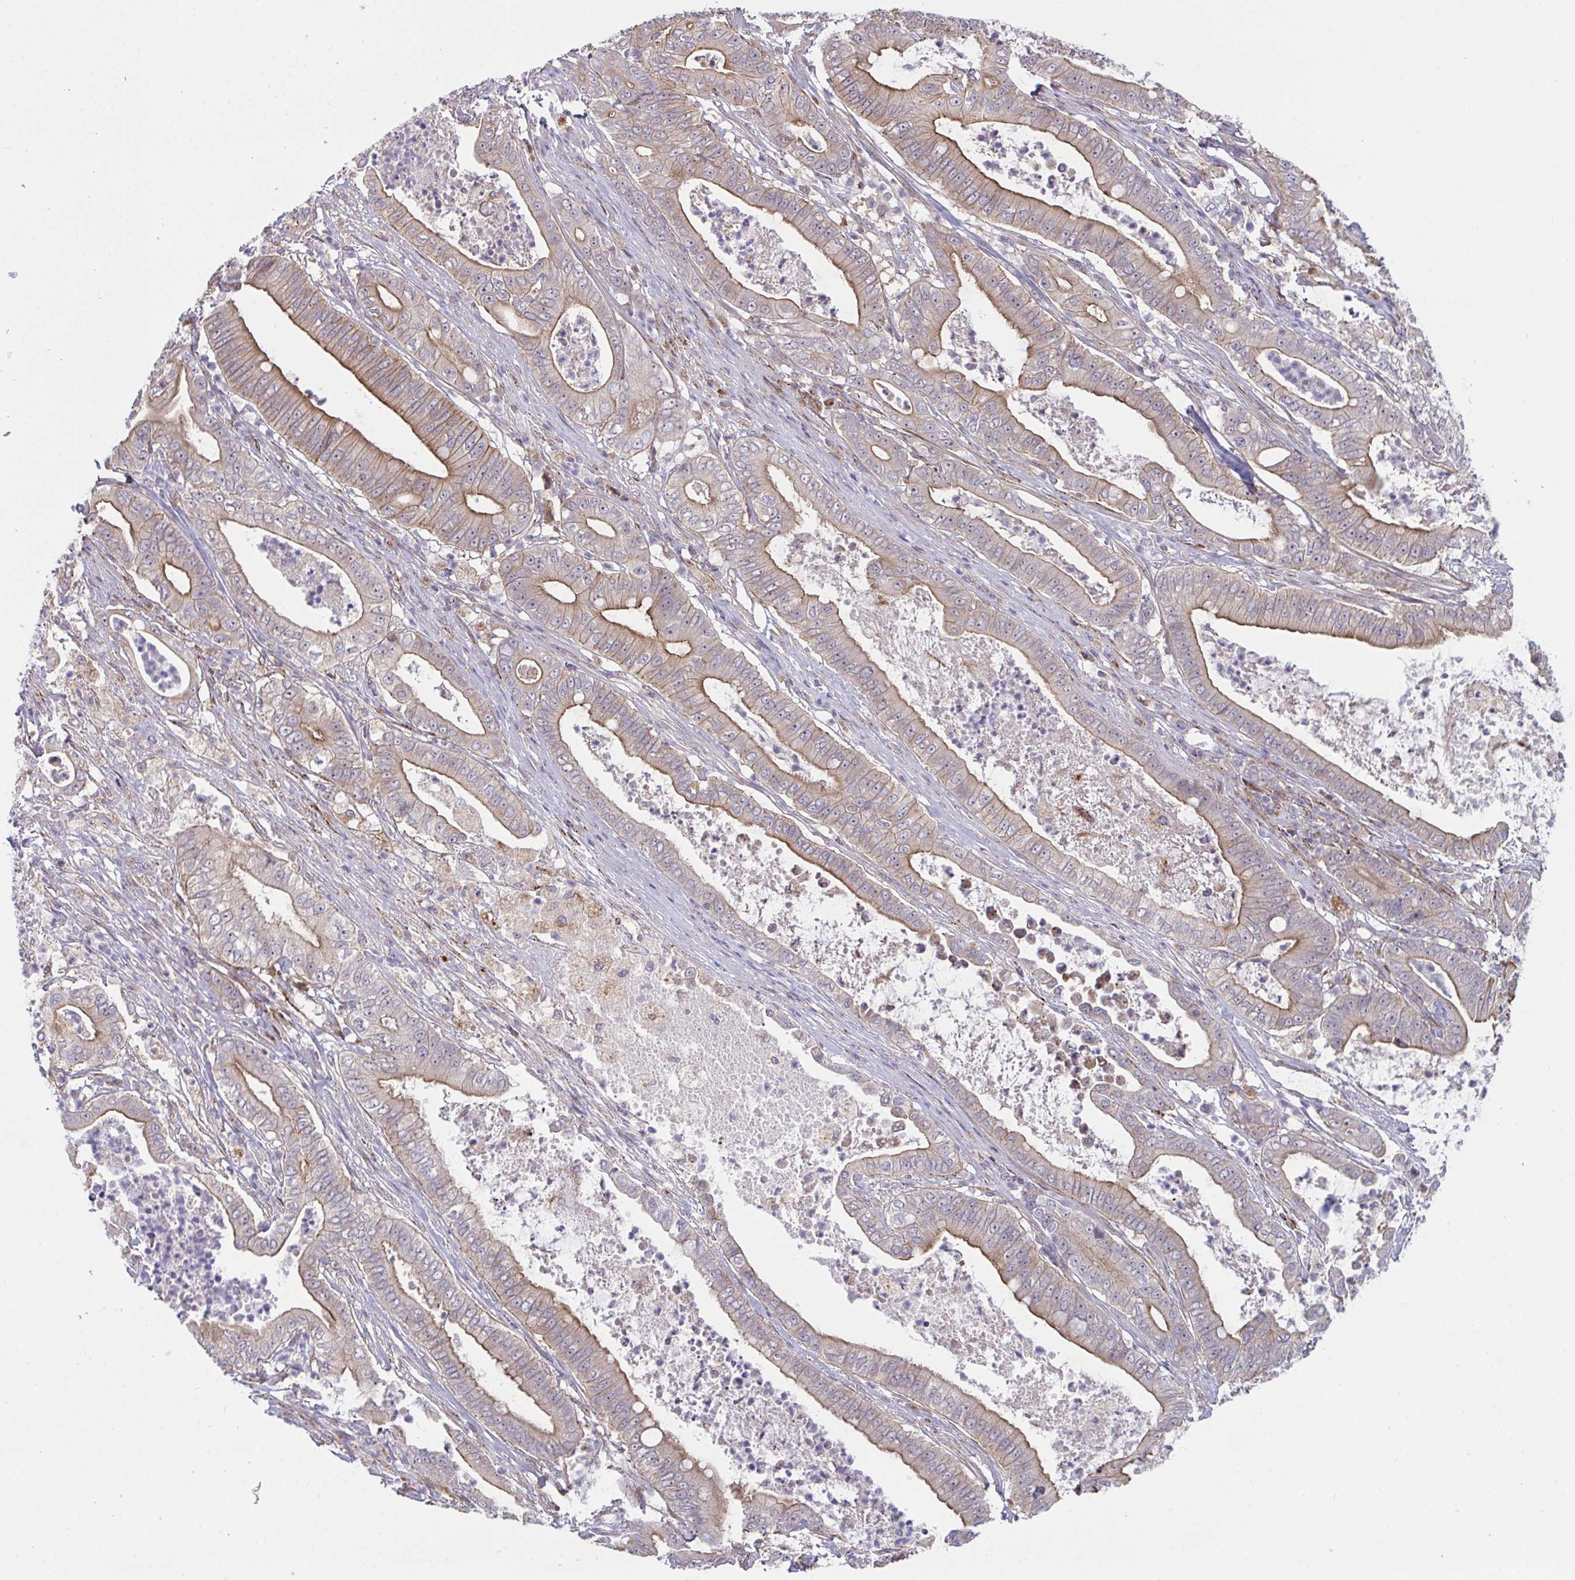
{"staining": {"intensity": "moderate", "quantity": "25%-75%", "location": "cytoplasmic/membranous"}, "tissue": "pancreatic cancer", "cell_type": "Tumor cells", "image_type": "cancer", "snomed": [{"axis": "morphology", "description": "Adenocarcinoma, NOS"}, {"axis": "topography", "description": "Pancreas"}], "caption": "Adenocarcinoma (pancreatic) tissue exhibits moderate cytoplasmic/membranous positivity in about 25%-75% of tumor cells", "gene": "XAF1", "patient": {"sex": "male", "age": 71}}